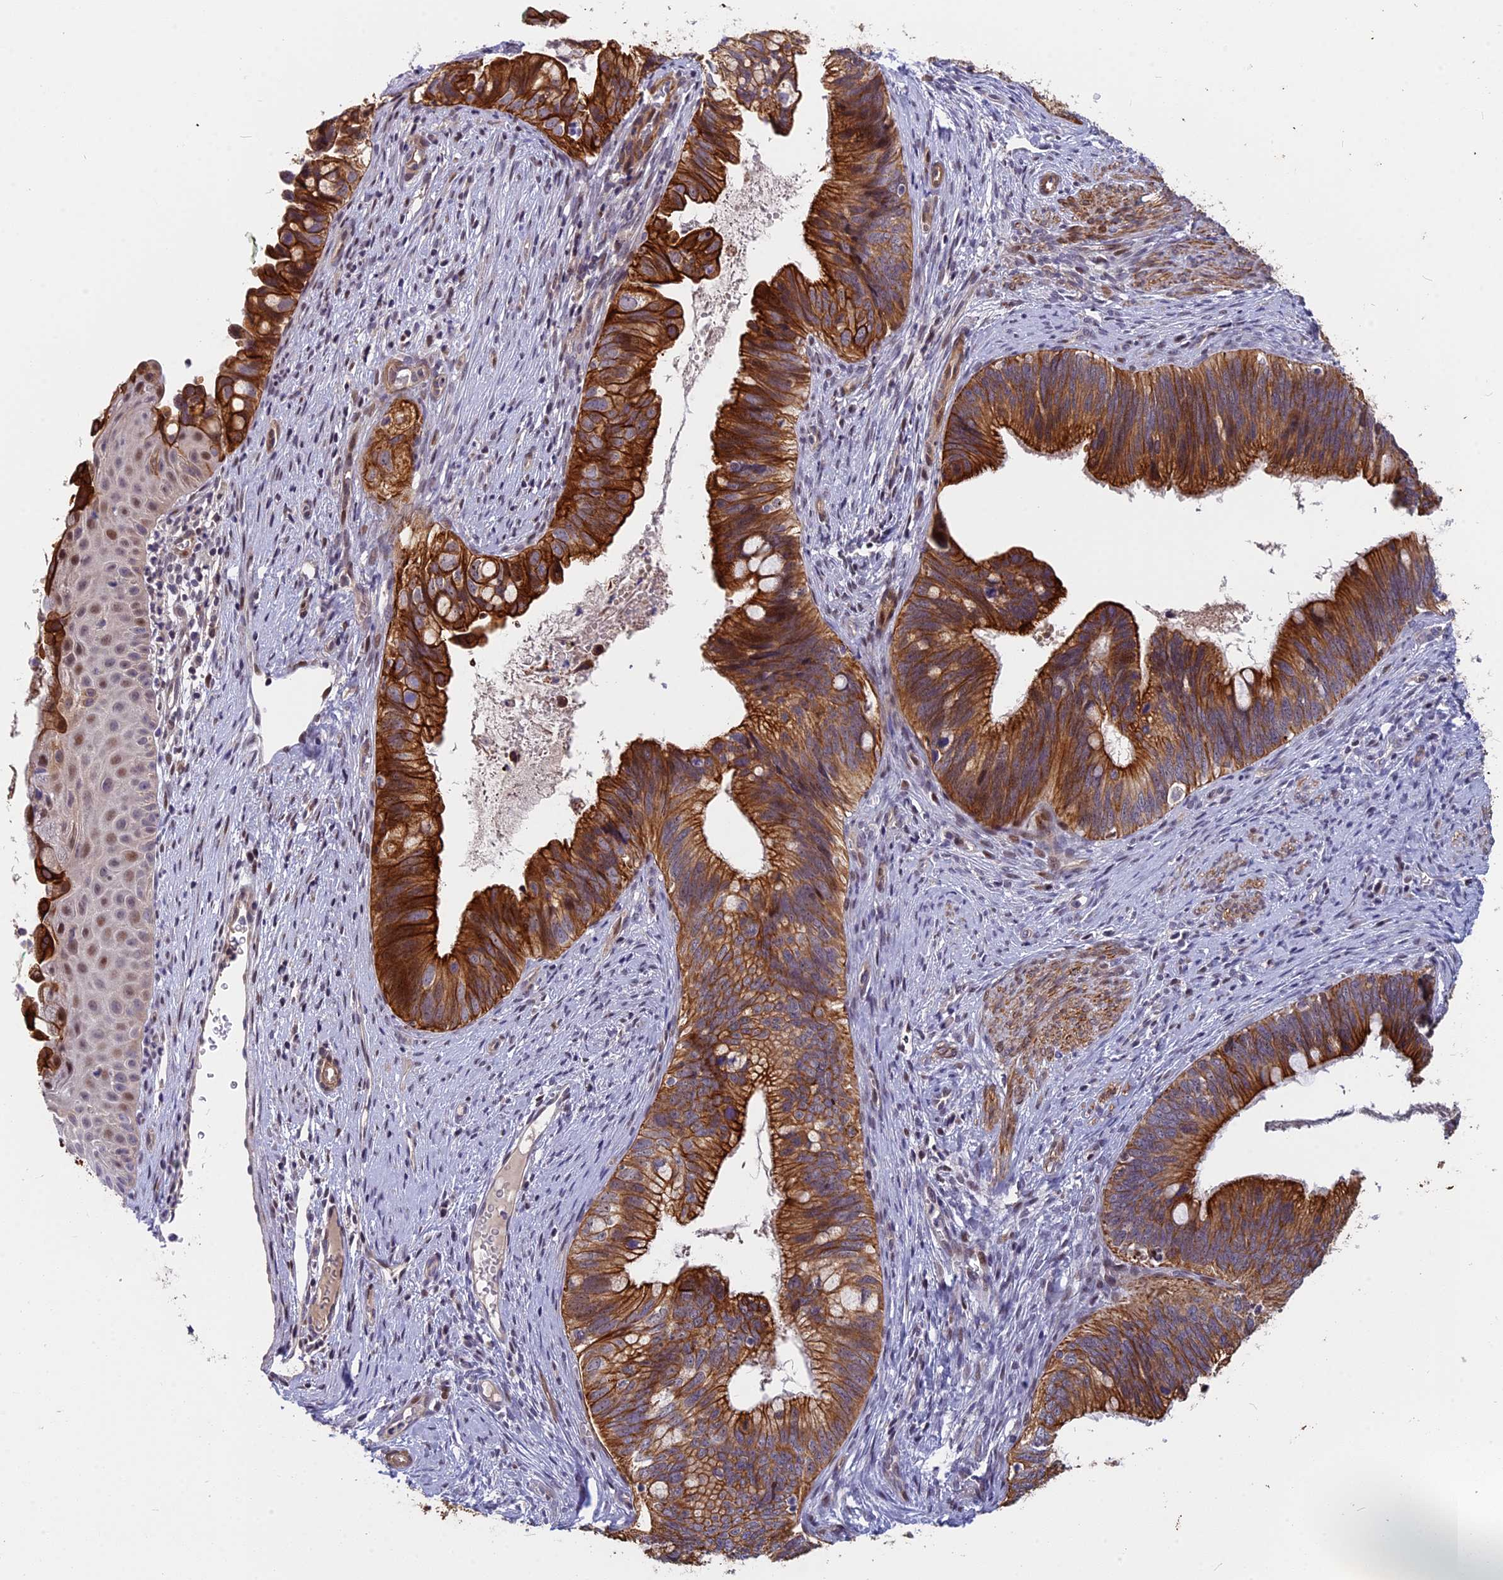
{"staining": {"intensity": "strong", "quantity": ">75%", "location": "cytoplasmic/membranous"}, "tissue": "cervical cancer", "cell_type": "Tumor cells", "image_type": "cancer", "snomed": [{"axis": "morphology", "description": "Adenocarcinoma, NOS"}, {"axis": "topography", "description": "Cervix"}], "caption": "Tumor cells show high levels of strong cytoplasmic/membranous expression in about >75% of cells in human cervical cancer (adenocarcinoma).", "gene": "ANKRD34B", "patient": {"sex": "female", "age": 42}}